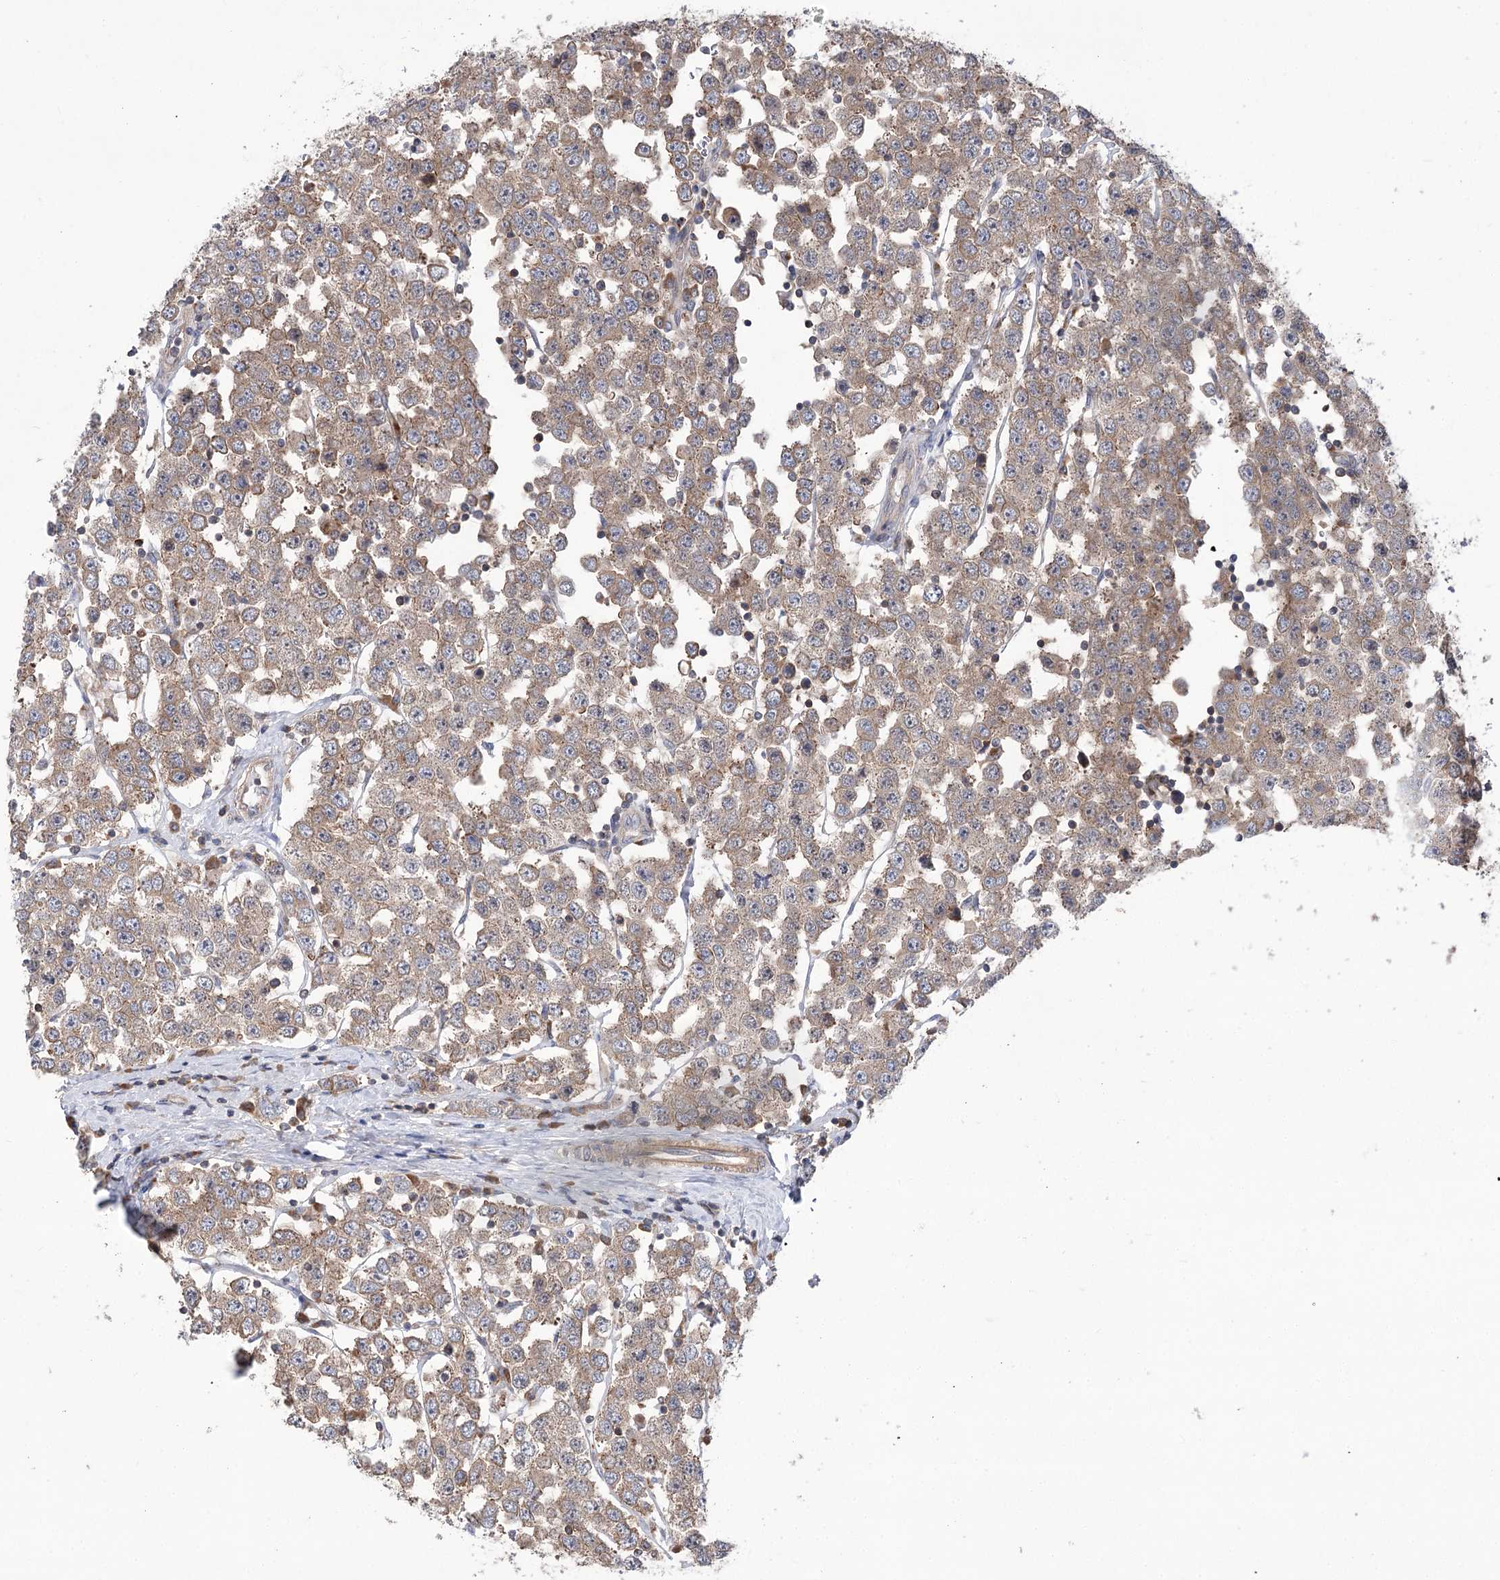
{"staining": {"intensity": "weak", "quantity": ">75%", "location": "cytoplasmic/membranous"}, "tissue": "testis cancer", "cell_type": "Tumor cells", "image_type": "cancer", "snomed": [{"axis": "morphology", "description": "Seminoma, NOS"}, {"axis": "topography", "description": "Testis"}], "caption": "This photomicrograph exhibits seminoma (testis) stained with IHC to label a protein in brown. The cytoplasmic/membranous of tumor cells show weak positivity for the protein. Nuclei are counter-stained blue.", "gene": "VPS37B", "patient": {"sex": "male", "age": 28}}